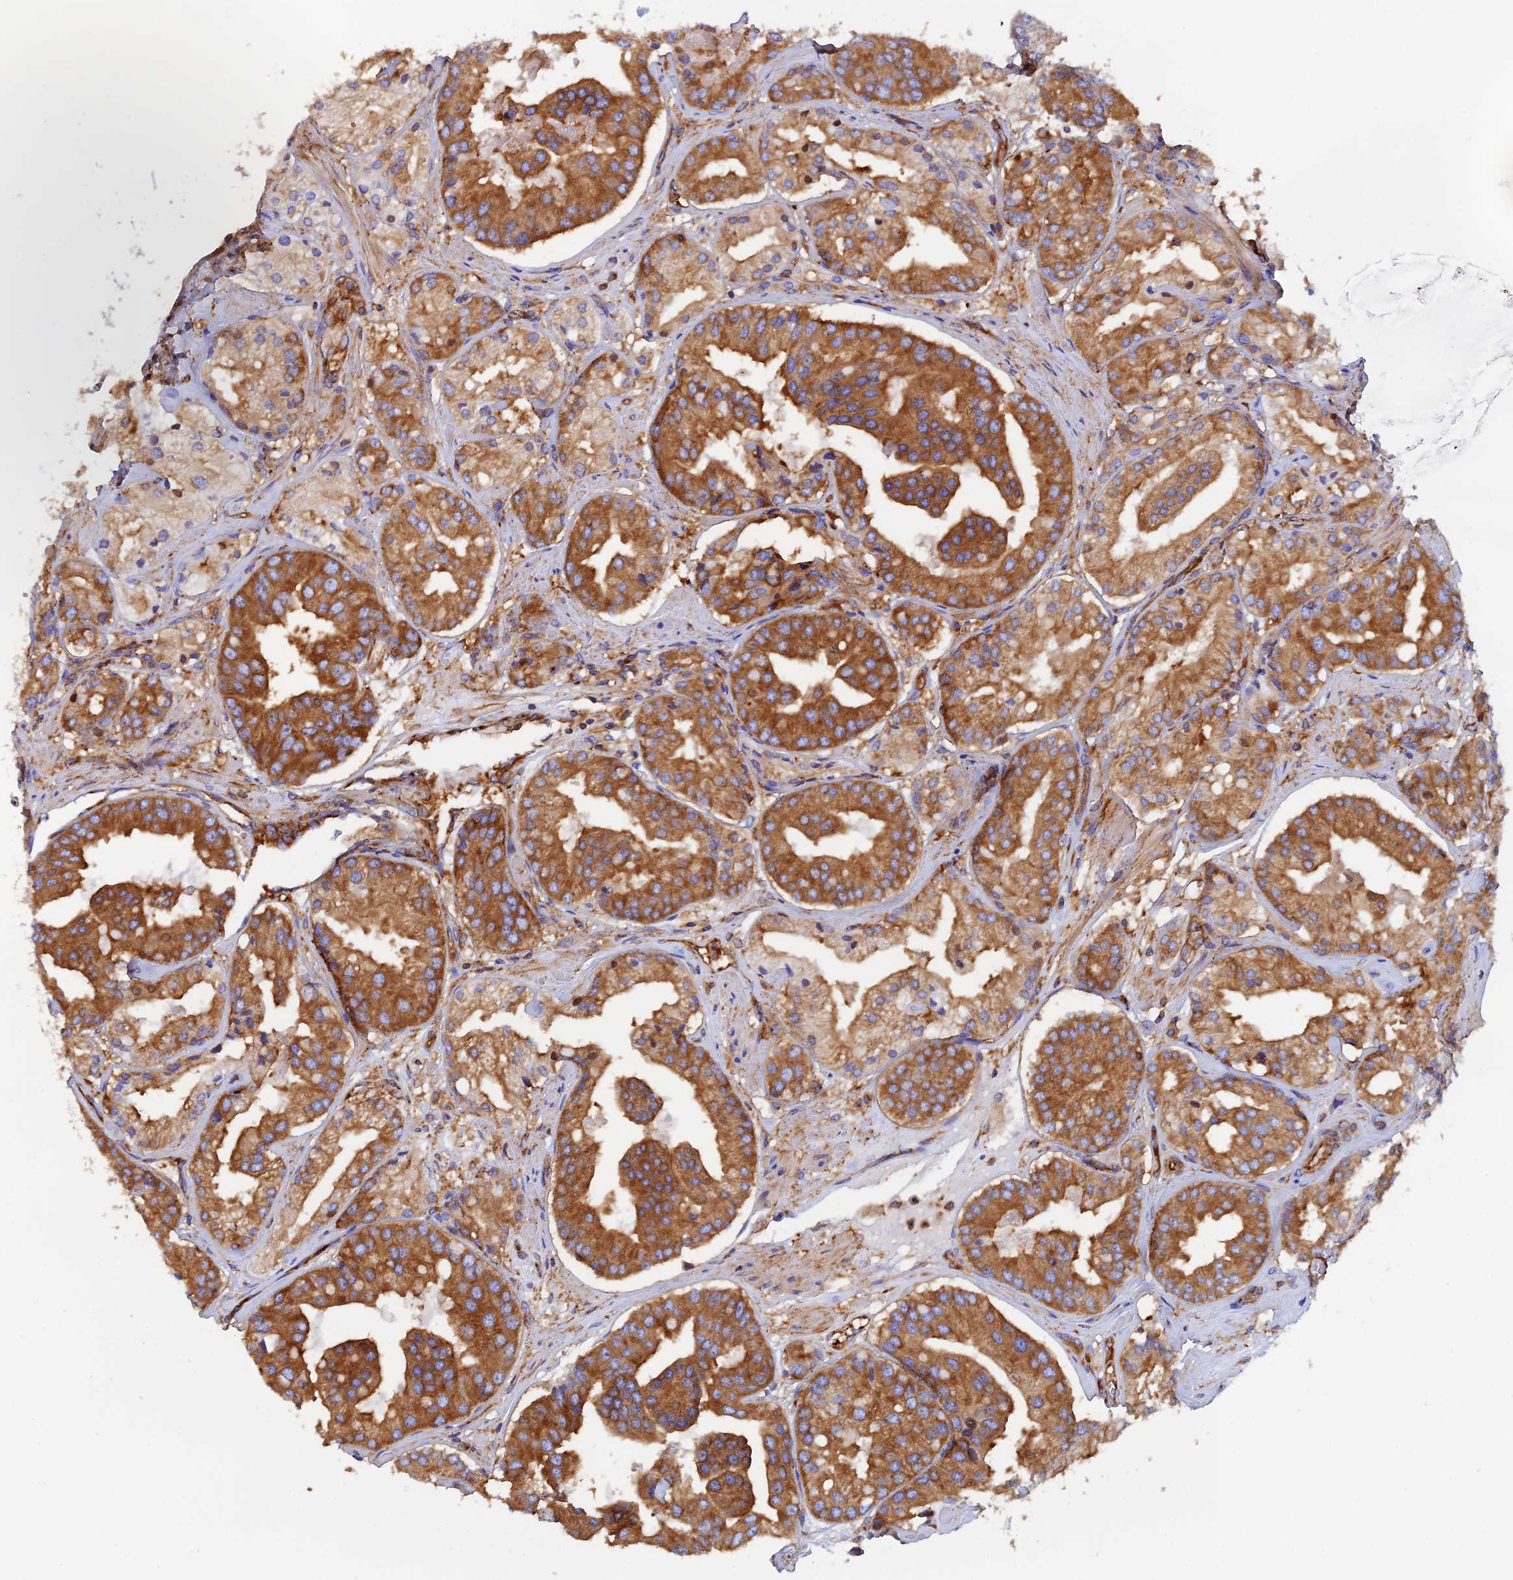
{"staining": {"intensity": "strong", "quantity": ">75%", "location": "cytoplasmic/membranous"}, "tissue": "prostate cancer", "cell_type": "Tumor cells", "image_type": "cancer", "snomed": [{"axis": "morphology", "description": "Adenocarcinoma, High grade"}, {"axis": "topography", "description": "Prostate"}], "caption": "This is an image of immunohistochemistry (IHC) staining of prostate cancer (adenocarcinoma (high-grade)), which shows strong staining in the cytoplasmic/membranous of tumor cells.", "gene": "DCTN2", "patient": {"sex": "male", "age": 63}}